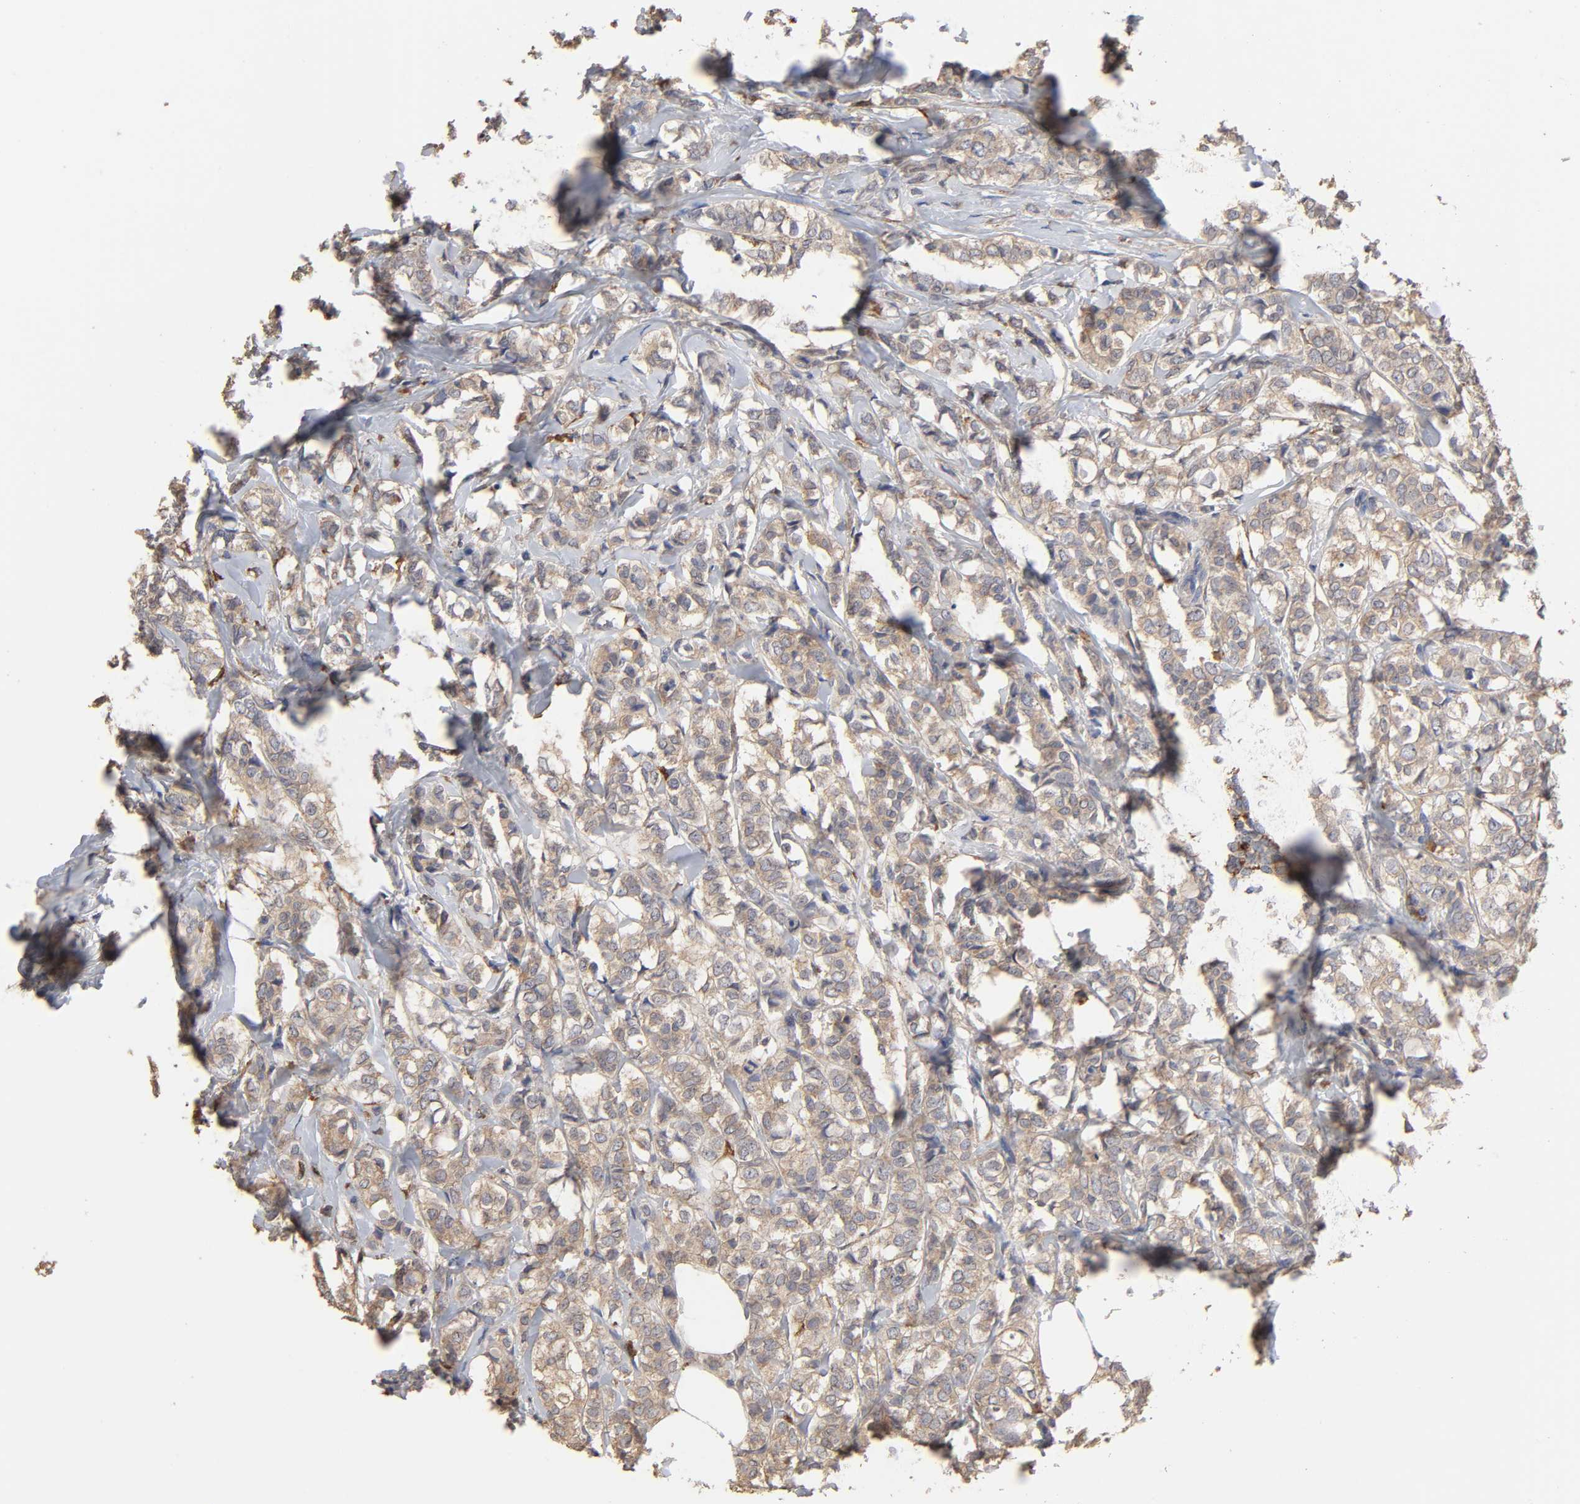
{"staining": {"intensity": "weak", "quantity": ">75%", "location": "cytoplasmic/membranous"}, "tissue": "breast cancer", "cell_type": "Tumor cells", "image_type": "cancer", "snomed": [{"axis": "morphology", "description": "Lobular carcinoma"}, {"axis": "topography", "description": "Breast"}], "caption": "The image exhibits a brown stain indicating the presence of a protein in the cytoplasmic/membranous of tumor cells in breast lobular carcinoma.", "gene": "EIF4G2", "patient": {"sex": "female", "age": 60}}